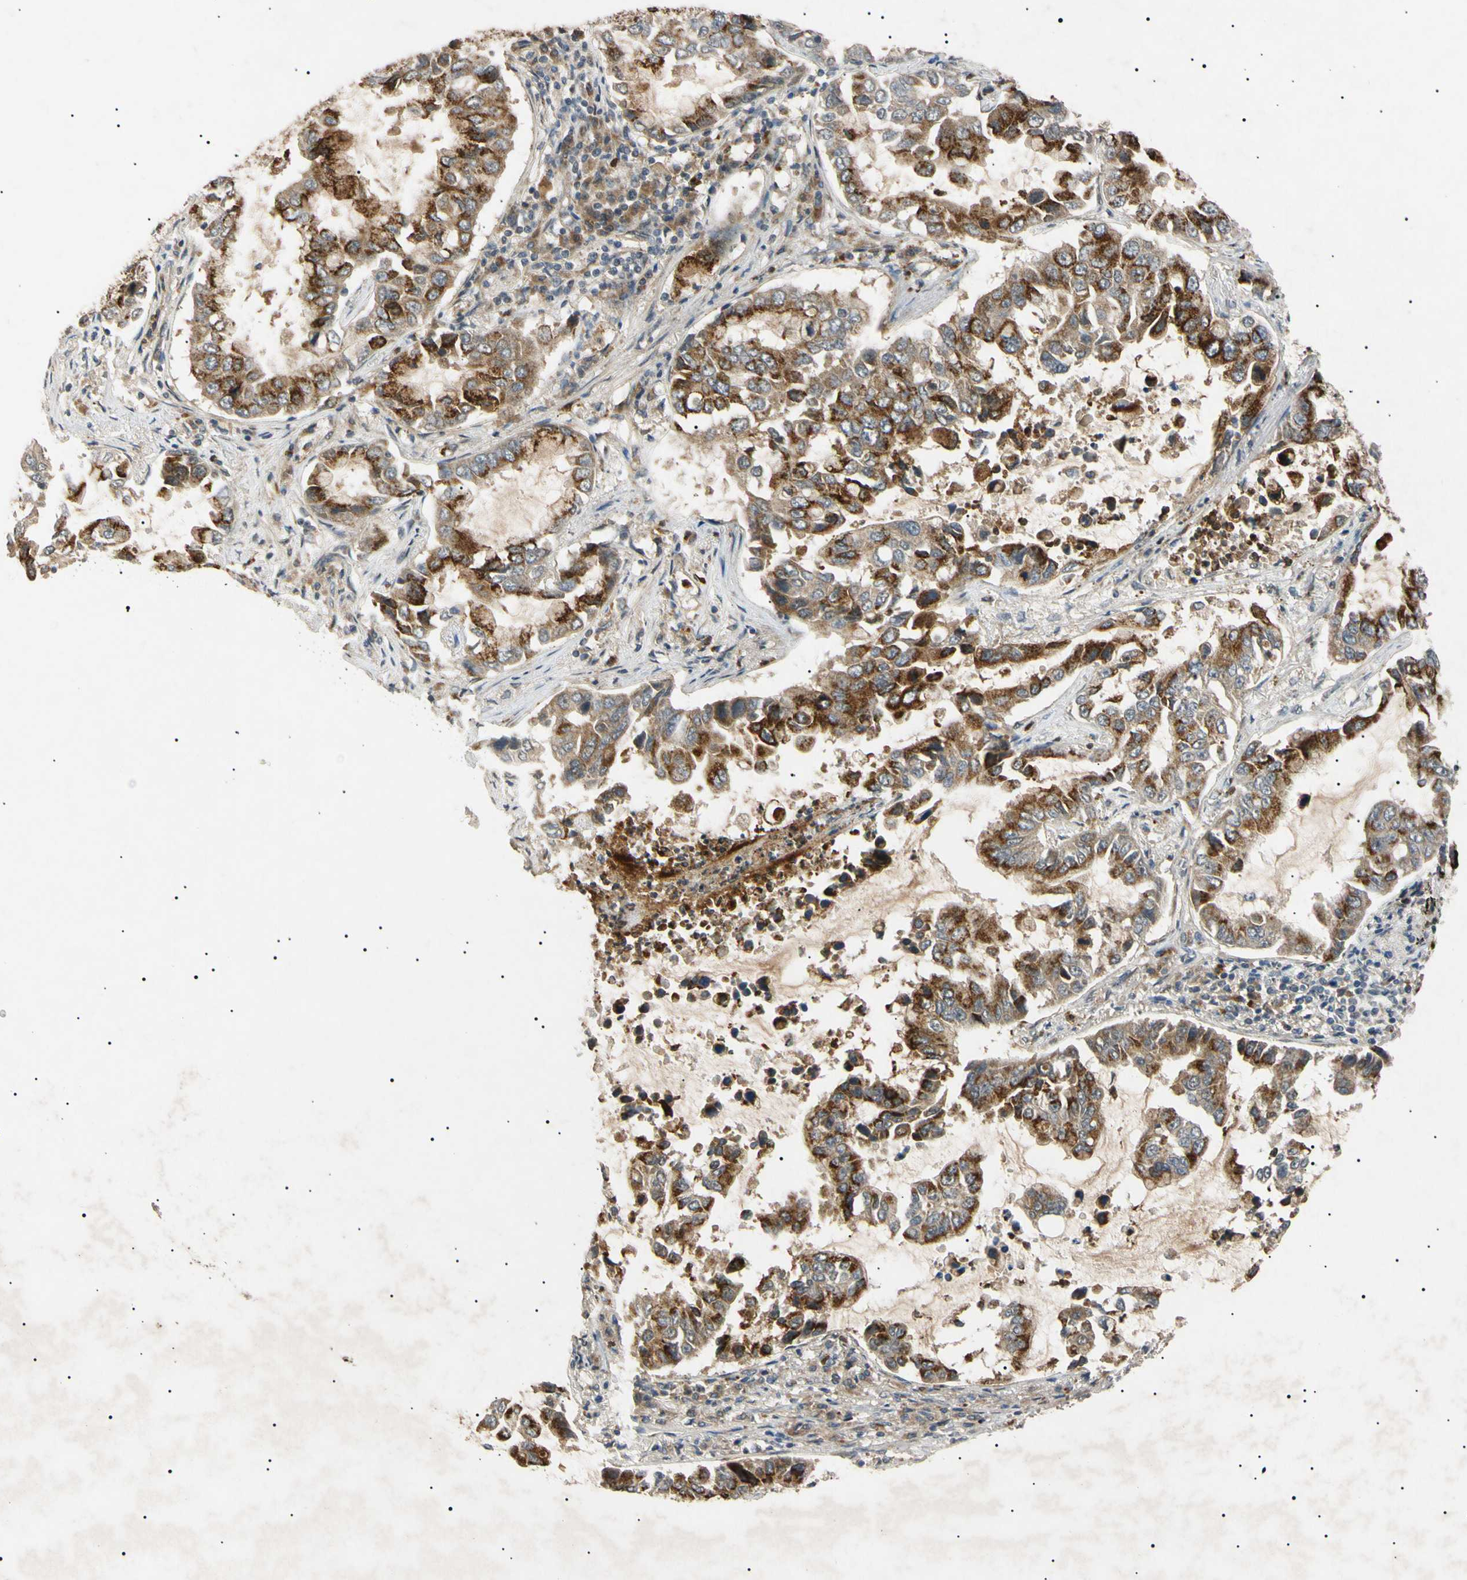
{"staining": {"intensity": "moderate", "quantity": "25%-75%", "location": "cytoplasmic/membranous"}, "tissue": "lung cancer", "cell_type": "Tumor cells", "image_type": "cancer", "snomed": [{"axis": "morphology", "description": "Adenocarcinoma, NOS"}, {"axis": "topography", "description": "Lung"}], "caption": "Adenocarcinoma (lung) tissue demonstrates moderate cytoplasmic/membranous staining in about 25%-75% of tumor cells (IHC, brightfield microscopy, high magnification).", "gene": "TUBB4A", "patient": {"sex": "male", "age": 64}}